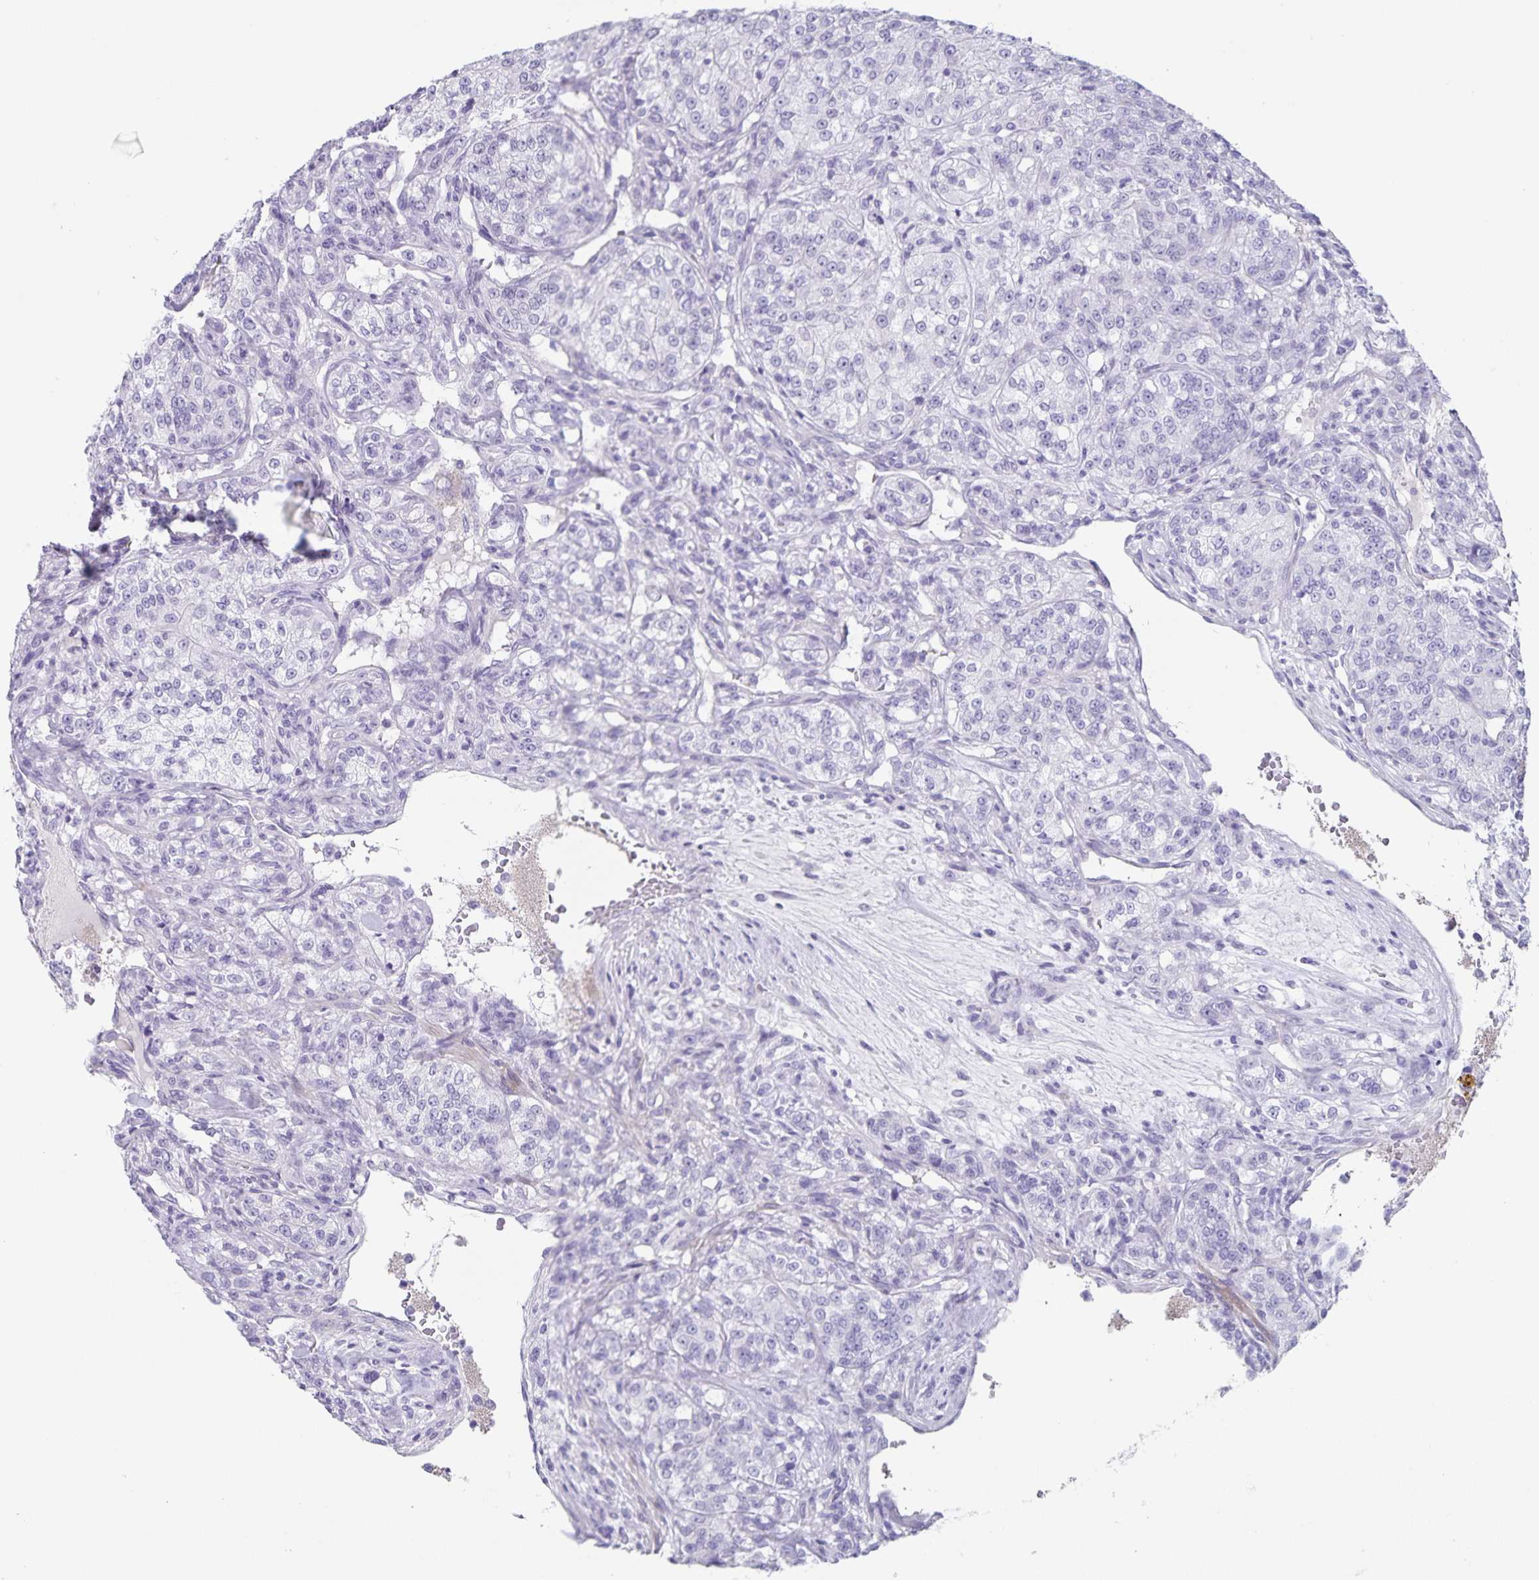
{"staining": {"intensity": "negative", "quantity": "none", "location": "none"}, "tissue": "renal cancer", "cell_type": "Tumor cells", "image_type": "cancer", "snomed": [{"axis": "morphology", "description": "Adenocarcinoma, NOS"}, {"axis": "topography", "description": "Kidney"}], "caption": "A histopathology image of renal cancer (adenocarcinoma) stained for a protein shows no brown staining in tumor cells.", "gene": "C11orf42", "patient": {"sex": "female", "age": 63}}